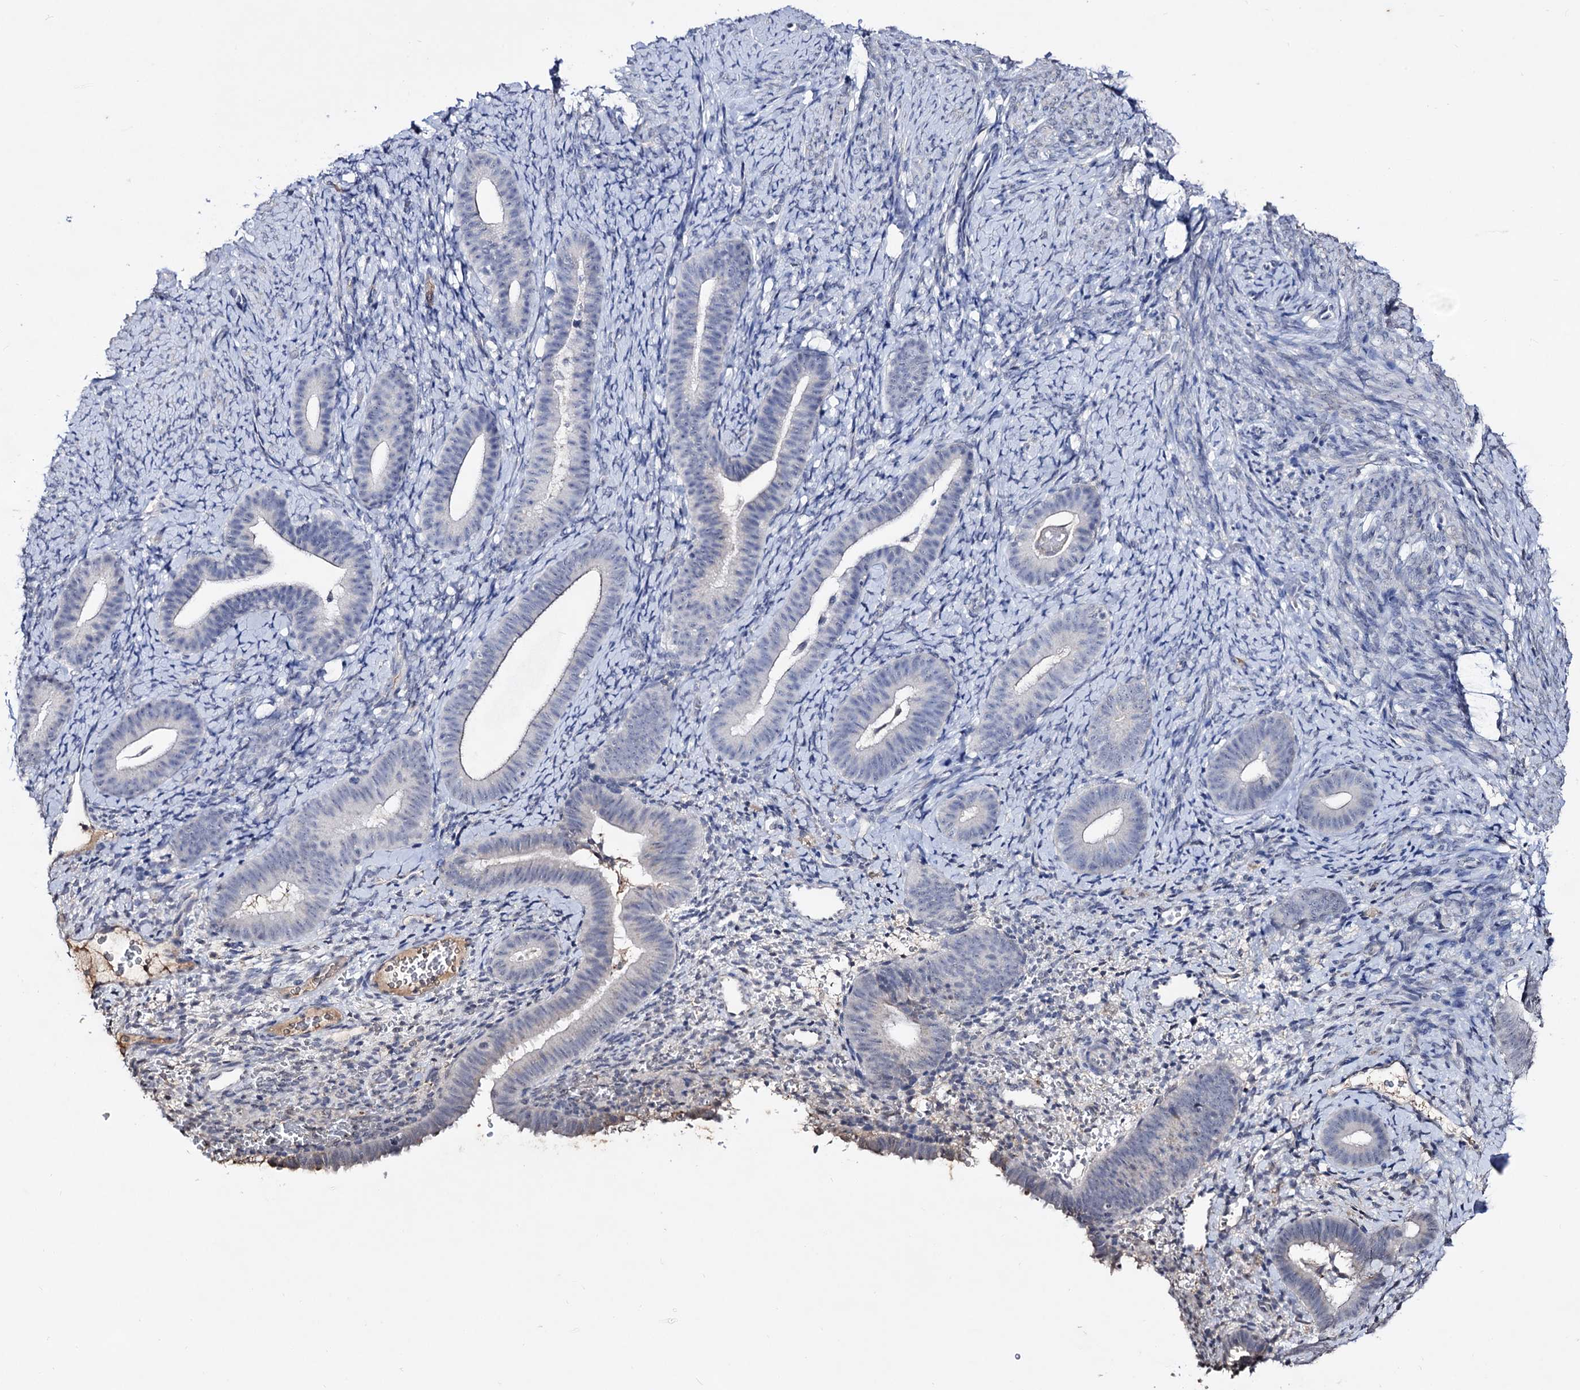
{"staining": {"intensity": "negative", "quantity": "none", "location": "none"}, "tissue": "endometrium", "cell_type": "Cells in endometrial stroma", "image_type": "normal", "snomed": [{"axis": "morphology", "description": "Normal tissue, NOS"}, {"axis": "topography", "description": "Endometrium"}], "caption": "A photomicrograph of human endometrium is negative for staining in cells in endometrial stroma. (DAB (3,3'-diaminobenzidine) immunohistochemistry visualized using brightfield microscopy, high magnification).", "gene": "PLIN1", "patient": {"sex": "female", "age": 65}}